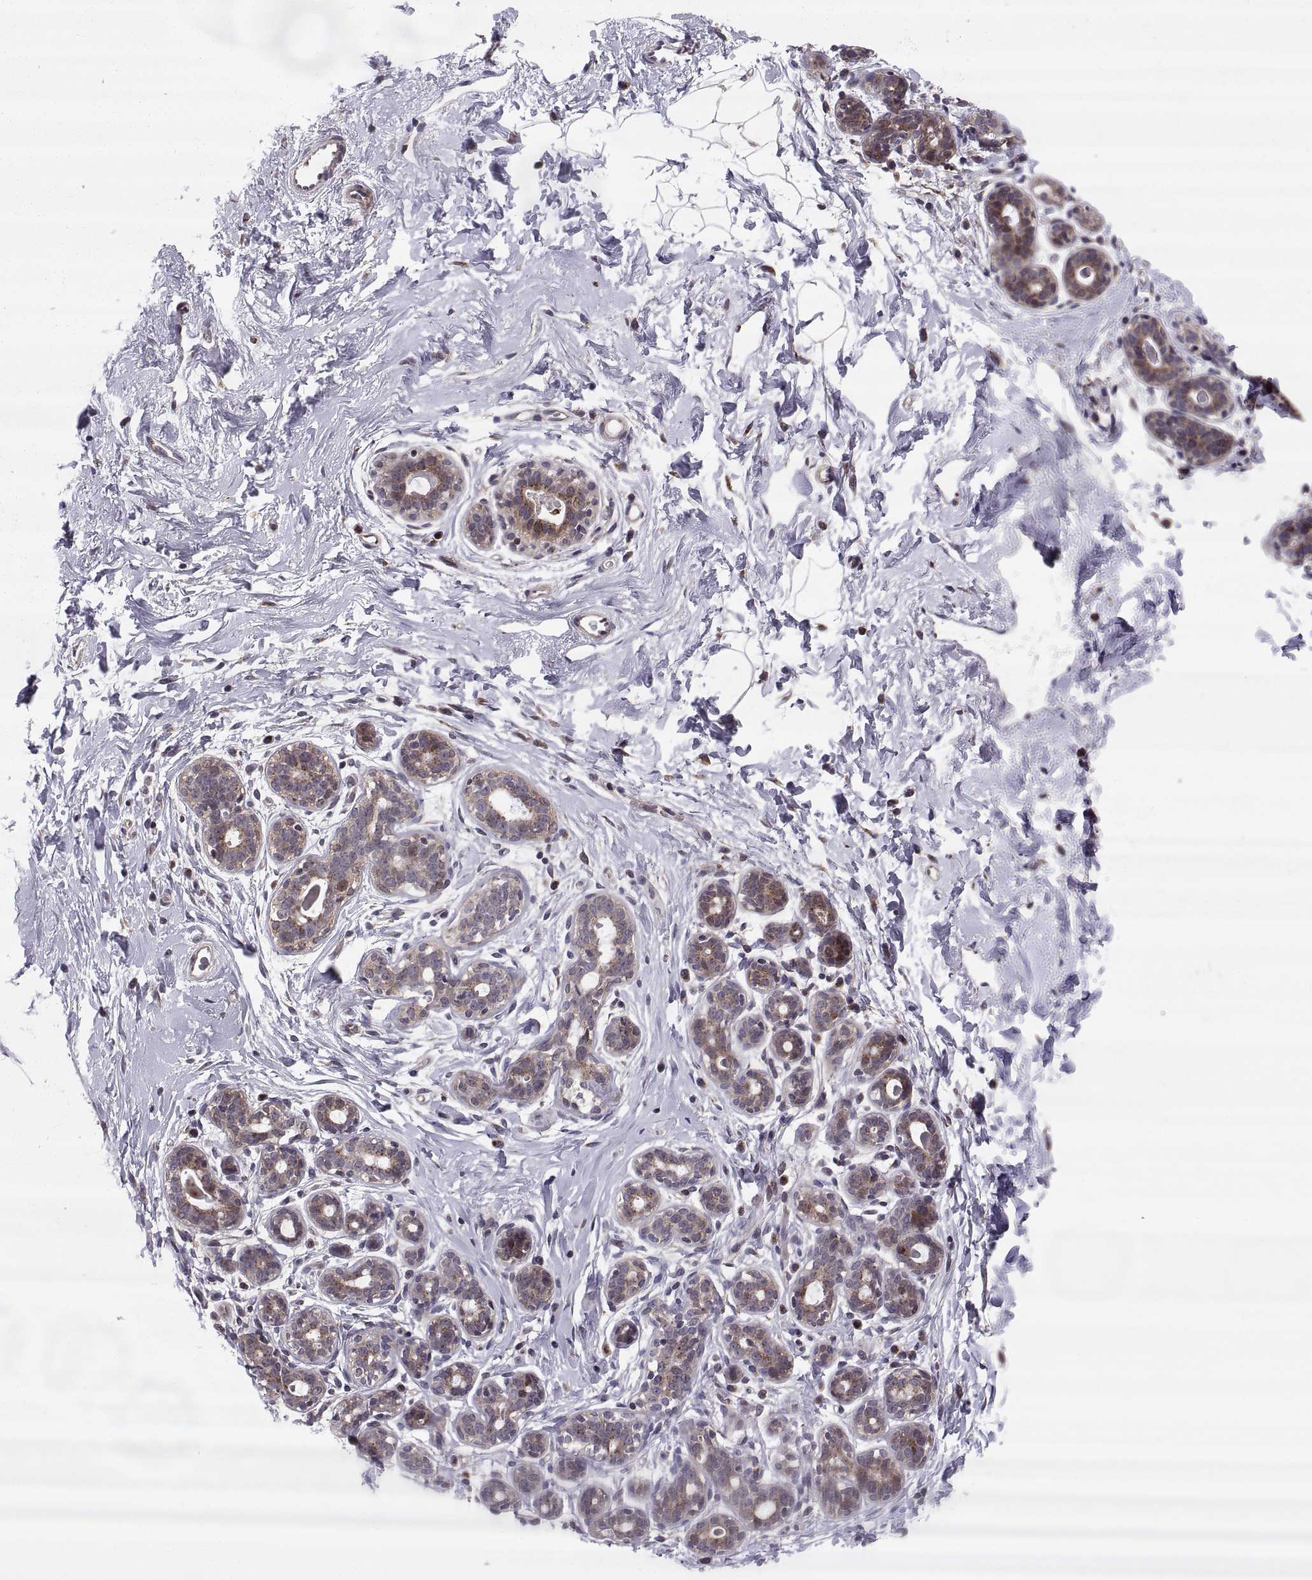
{"staining": {"intensity": "negative", "quantity": "none", "location": "none"}, "tissue": "breast", "cell_type": "Adipocytes", "image_type": "normal", "snomed": [{"axis": "morphology", "description": "Normal tissue, NOS"}, {"axis": "topography", "description": "Breast"}], "caption": "Adipocytes show no significant positivity in normal breast. The staining is performed using DAB (3,3'-diaminobenzidine) brown chromogen with nuclei counter-stained in using hematoxylin.", "gene": "TESC", "patient": {"sex": "female", "age": 43}}